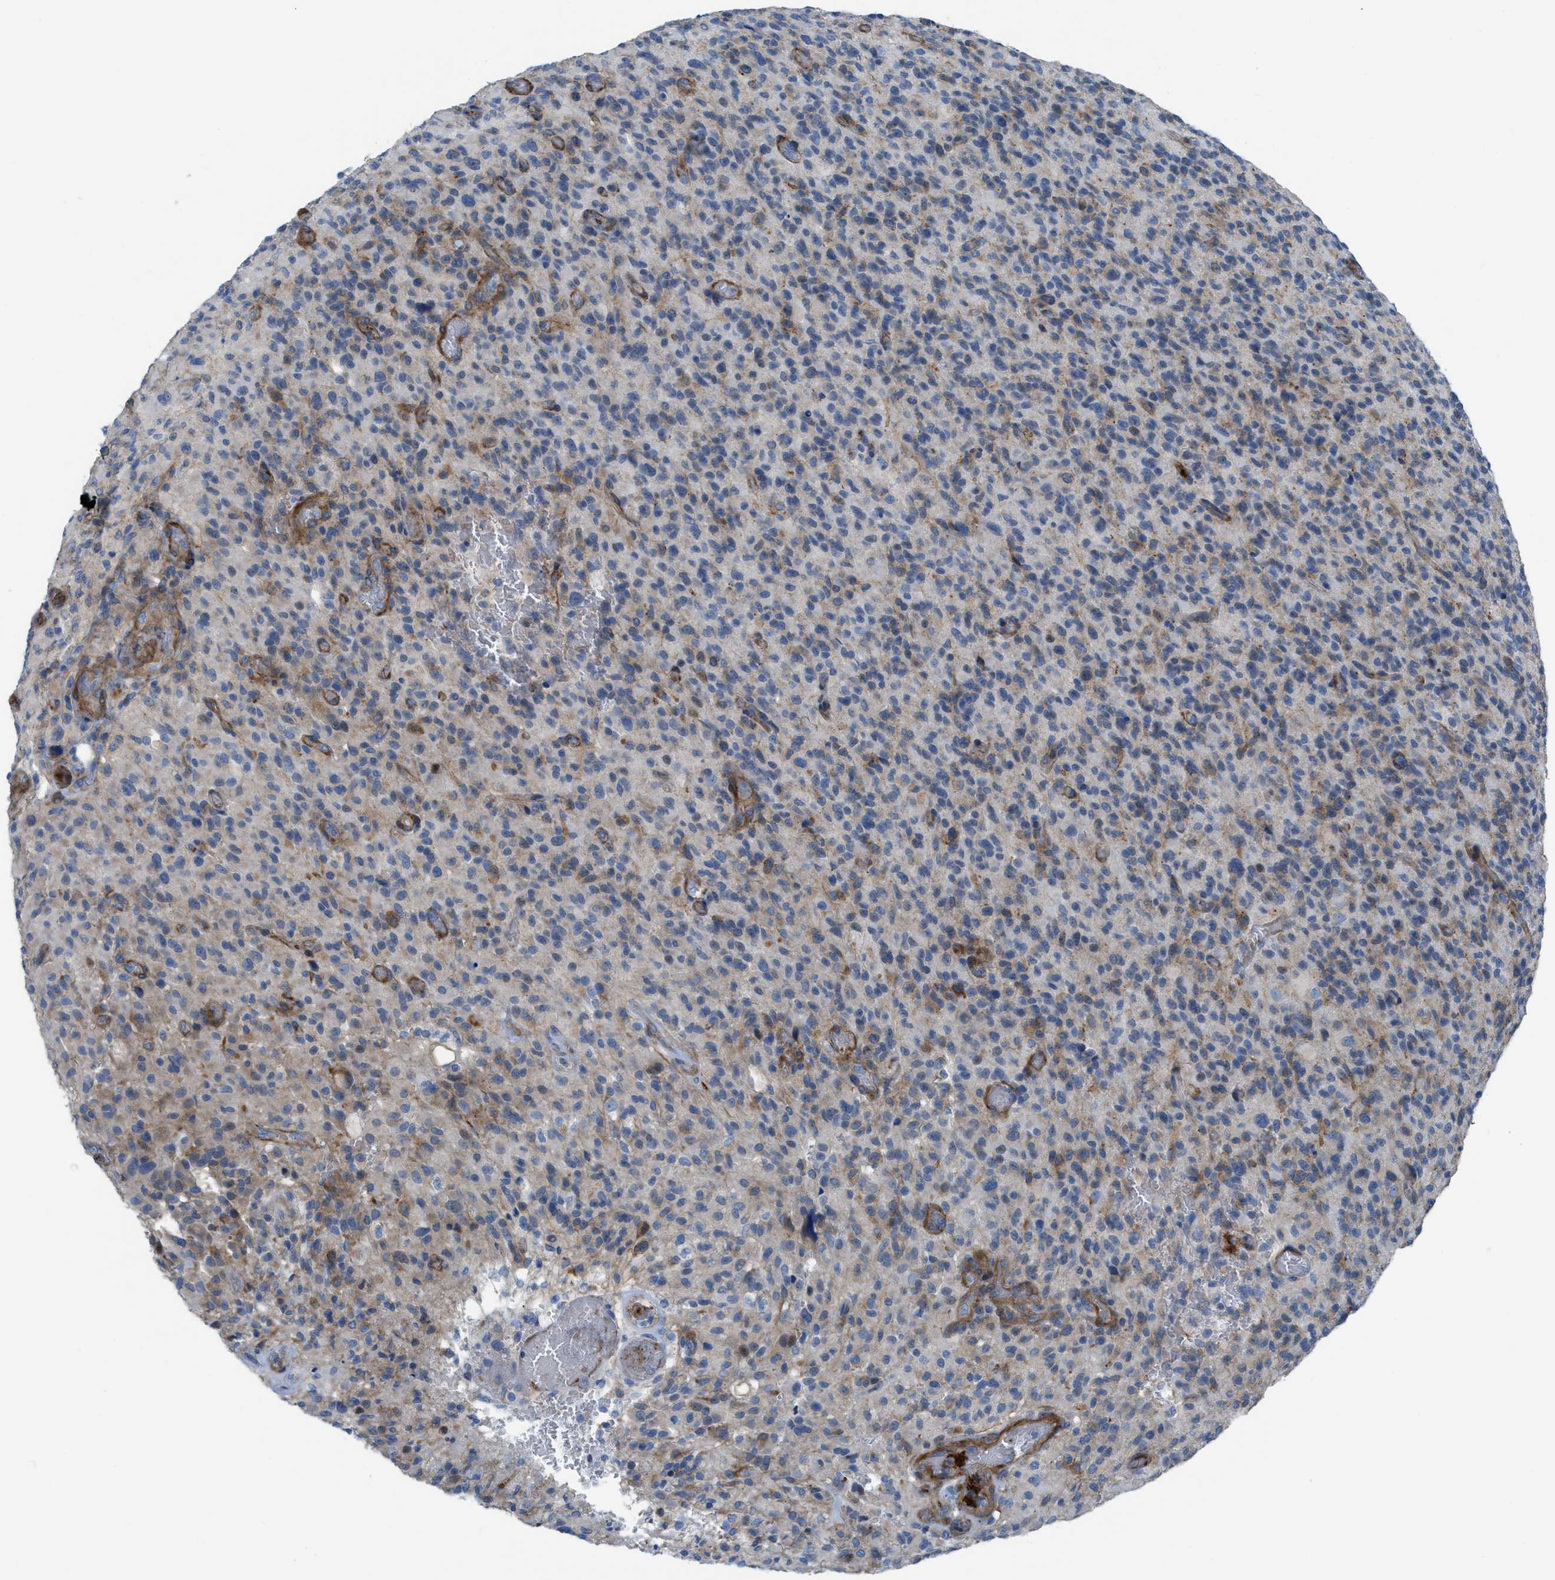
{"staining": {"intensity": "weak", "quantity": ">75%", "location": "cytoplasmic/membranous"}, "tissue": "glioma", "cell_type": "Tumor cells", "image_type": "cancer", "snomed": [{"axis": "morphology", "description": "Glioma, malignant, High grade"}, {"axis": "topography", "description": "Brain"}], "caption": "Immunohistochemical staining of malignant glioma (high-grade) exhibits low levels of weak cytoplasmic/membranous positivity in about >75% of tumor cells.", "gene": "KCNH7", "patient": {"sex": "male", "age": 71}}